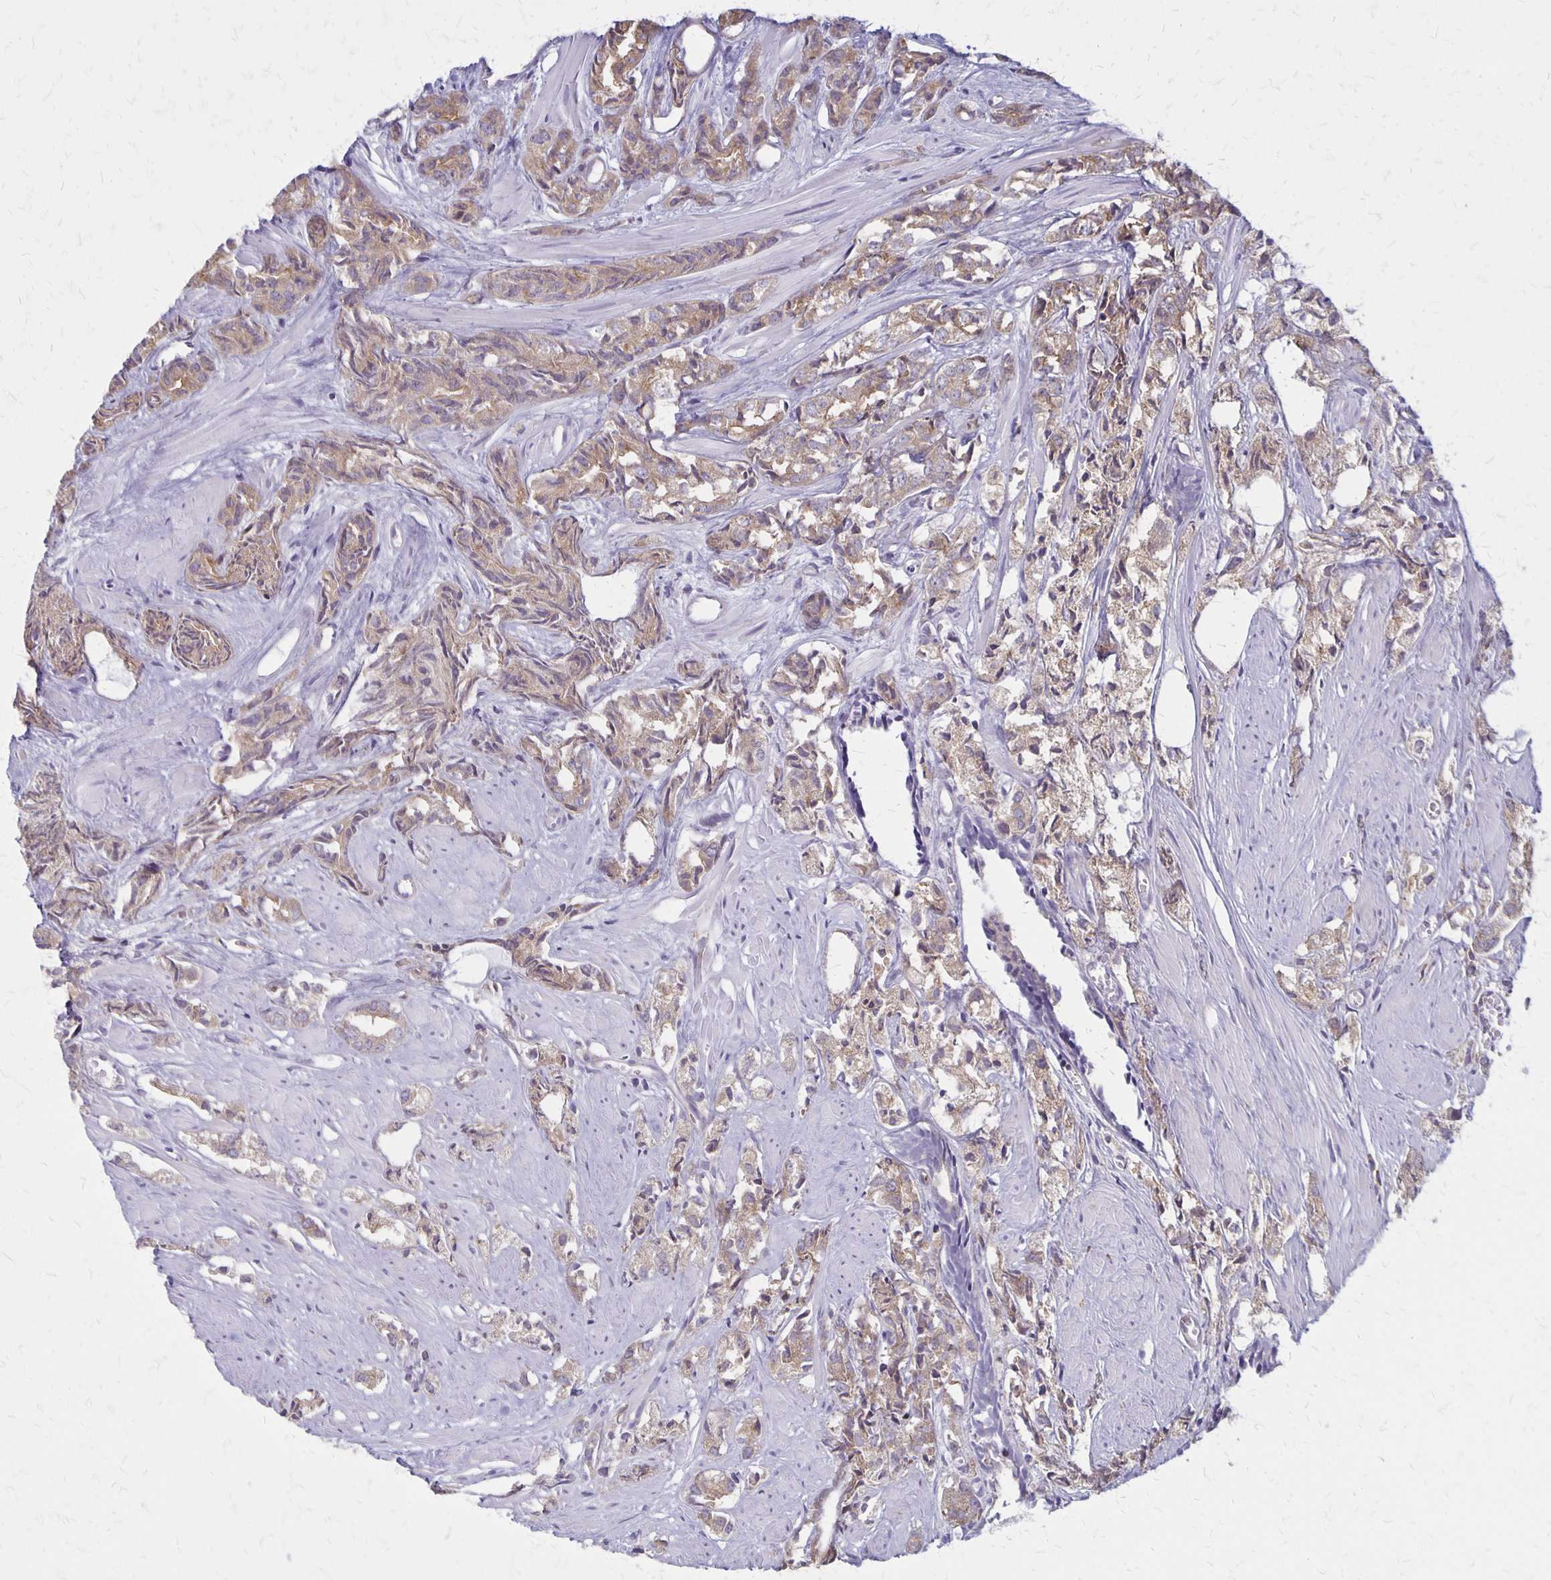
{"staining": {"intensity": "weak", "quantity": "25%-75%", "location": "cytoplasmic/membranous"}, "tissue": "prostate cancer", "cell_type": "Tumor cells", "image_type": "cancer", "snomed": [{"axis": "morphology", "description": "Adenocarcinoma, High grade"}, {"axis": "topography", "description": "Prostate"}], "caption": "DAB immunohistochemical staining of prostate high-grade adenocarcinoma exhibits weak cytoplasmic/membranous protein positivity in approximately 25%-75% of tumor cells.", "gene": "SEPTIN5", "patient": {"sex": "male", "age": 58}}